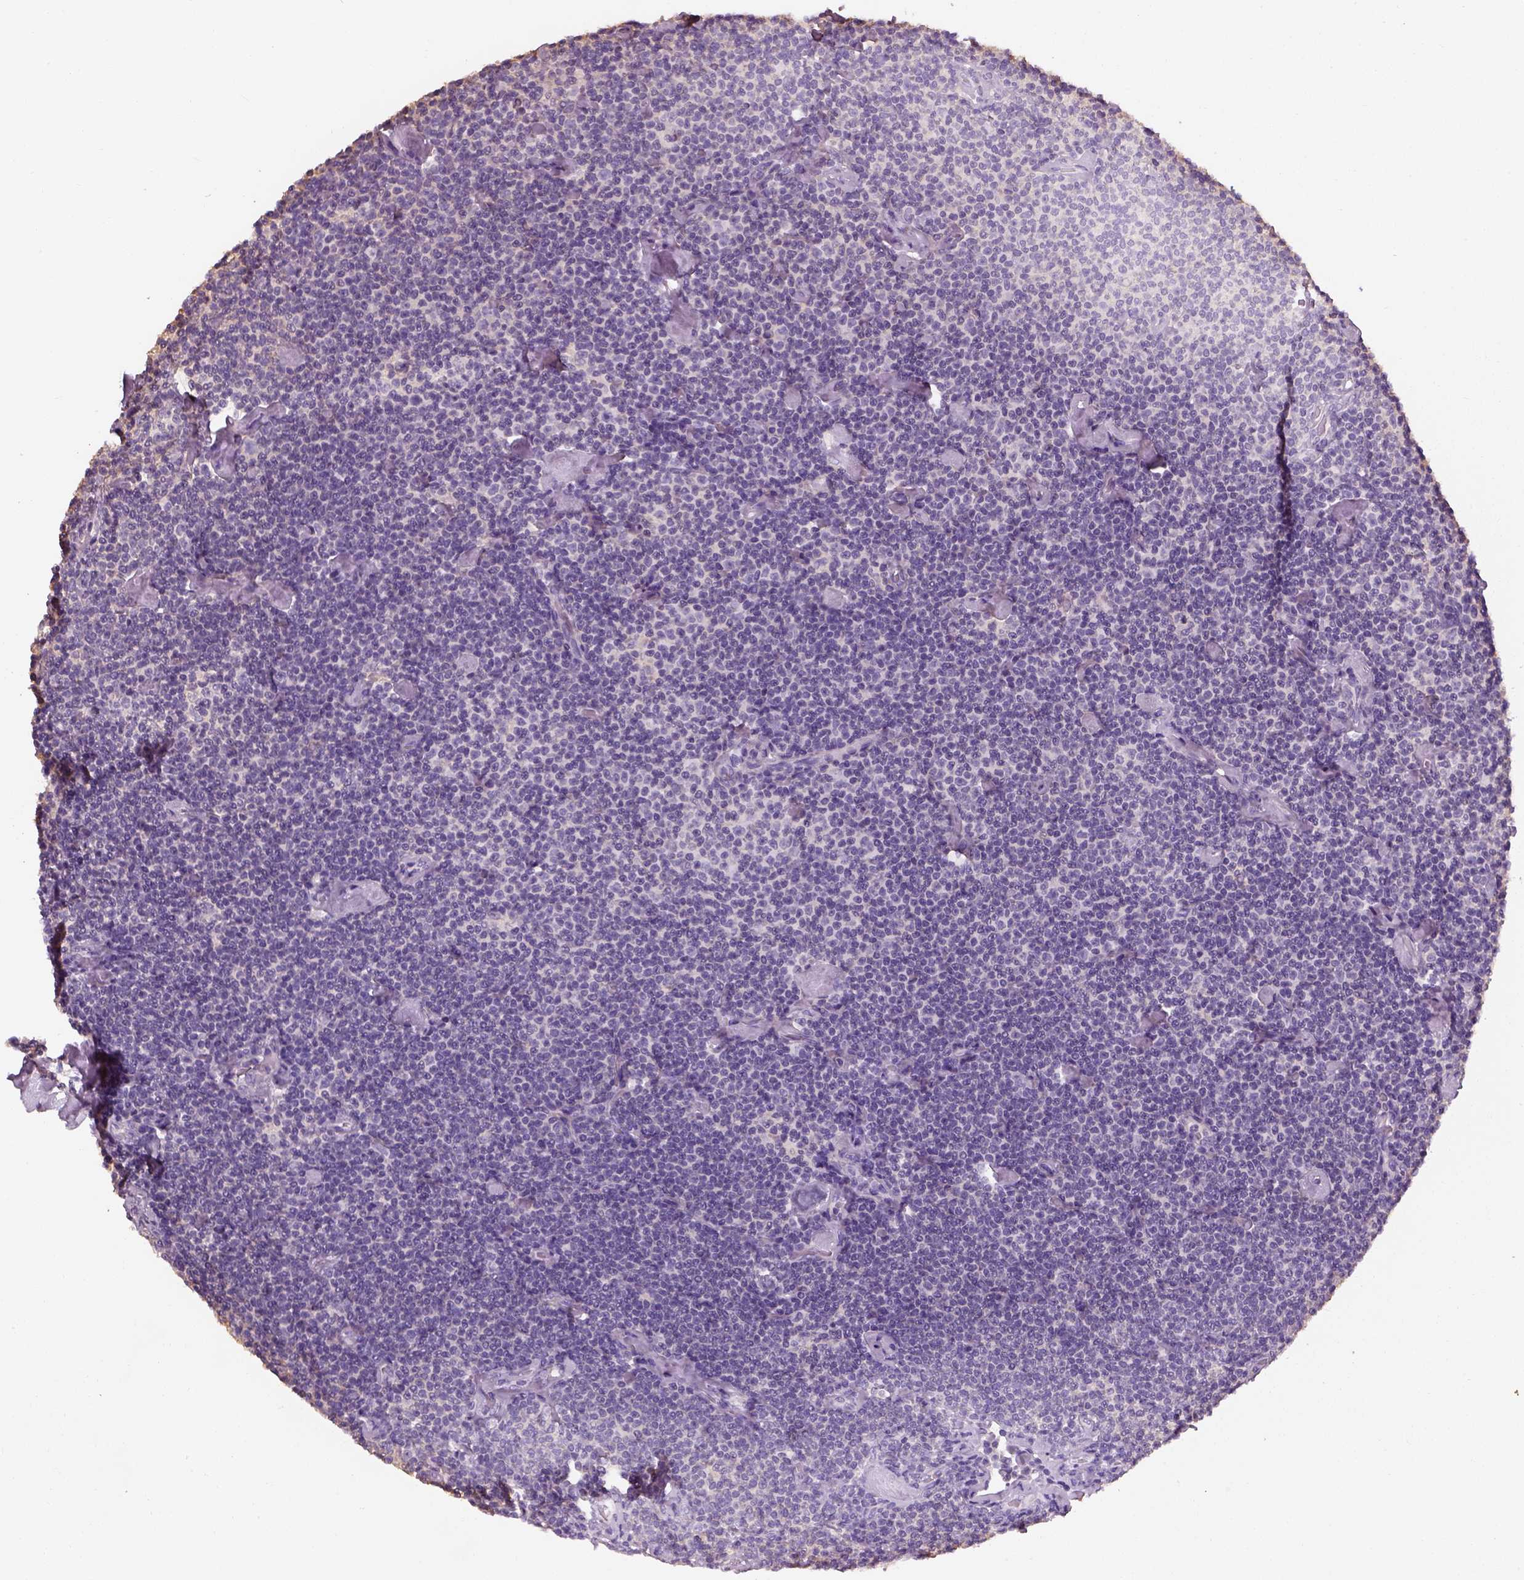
{"staining": {"intensity": "negative", "quantity": "none", "location": "none"}, "tissue": "lymphoma", "cell_type": "Tumor cells", "image_type": "cancer", "snomed": [{"axis": "morphology", "description": "Malignant lymphoma, non-Hodgkin's type, Low grade"}, {"axis": "topography", "description": "Lymph node"}], "caption": "Low-grade malignant lymphoma, non-Hodgkin's type was stained to show a protein in brown. There is no significant positivity in tumor cells. (DAB (3,3'-diaminobenzidine) immunohistochemistry (IHC), high magnification).", "gene": "OTUD6A", "patient": {"sex": "male", "age": 81}}